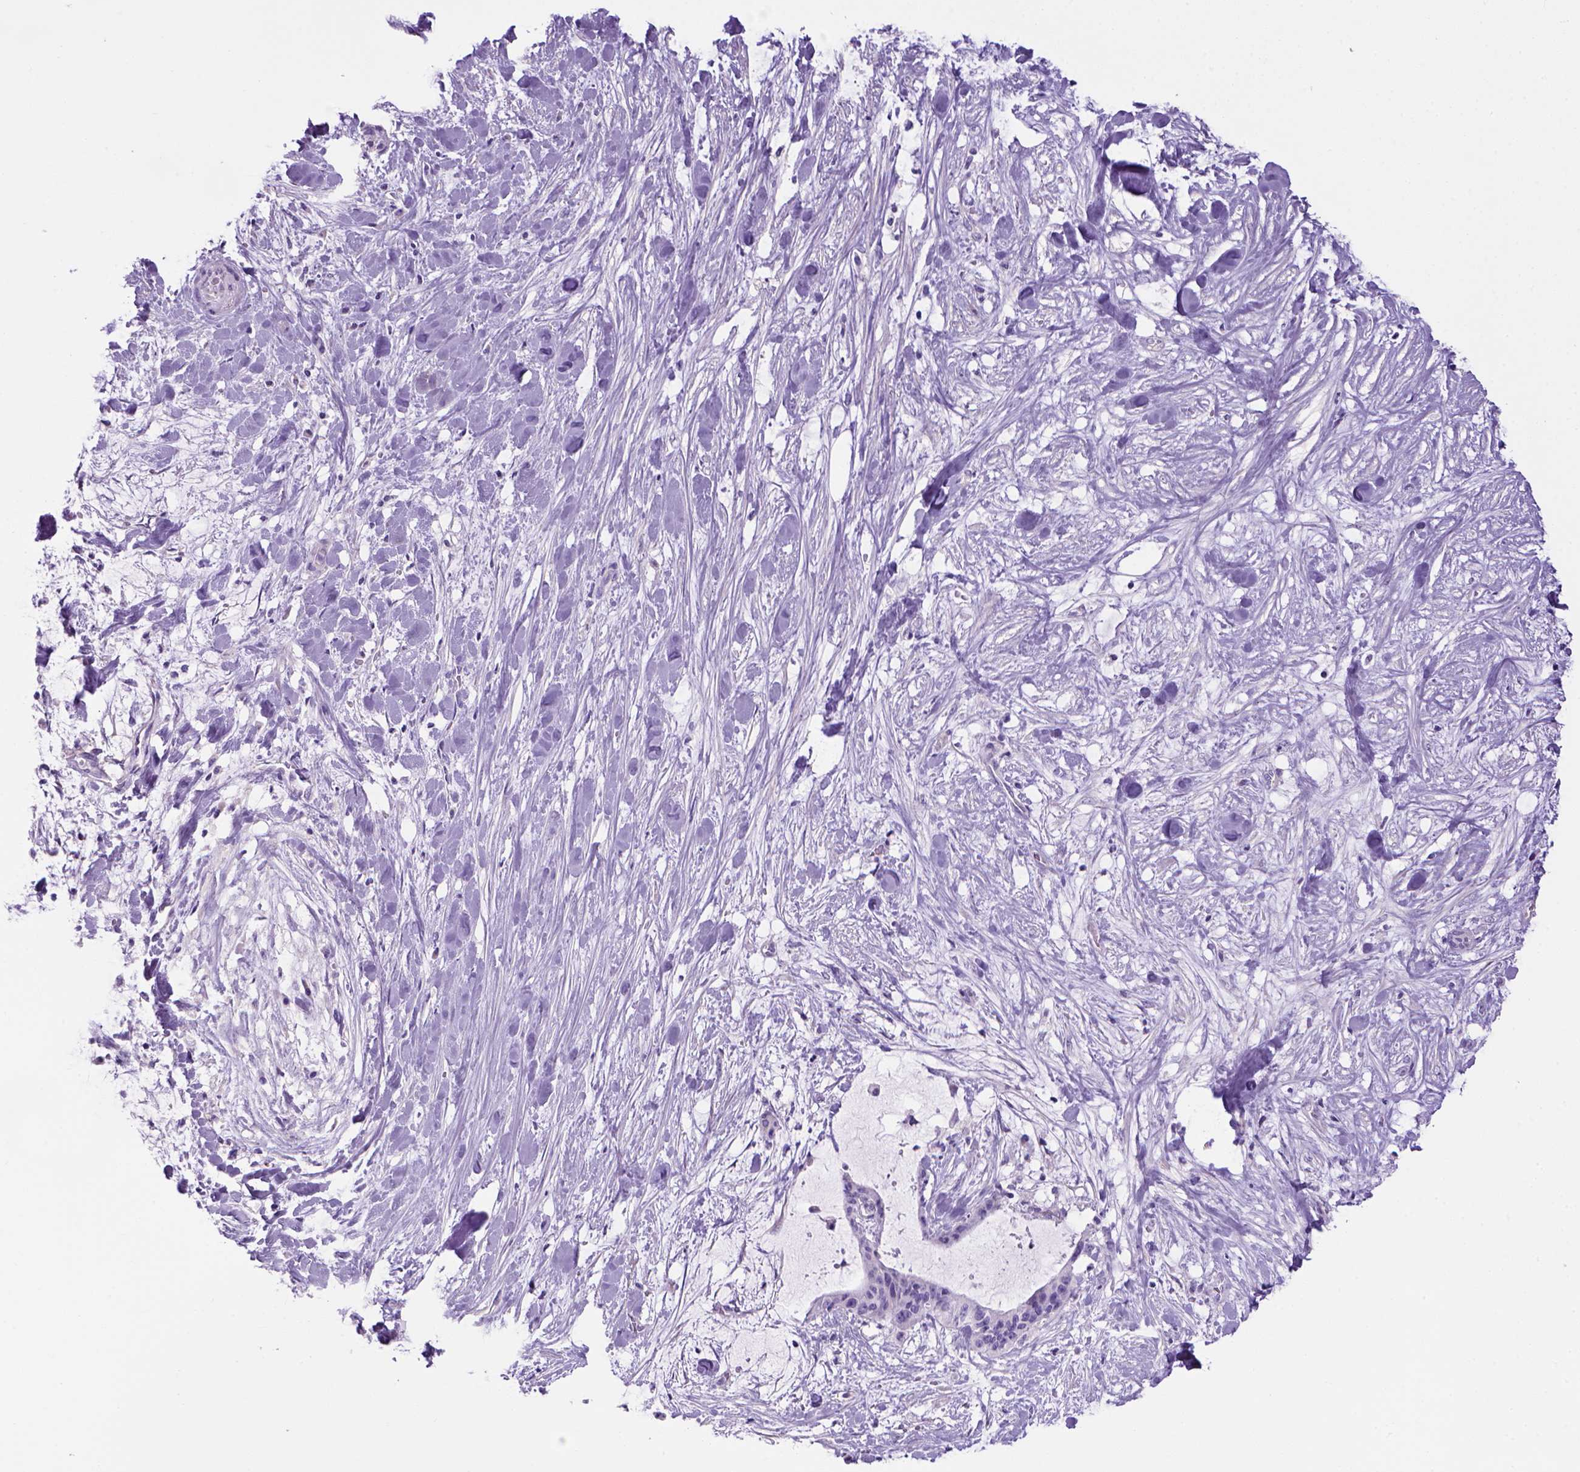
{"staining": {"intensity": "negative", "quantity": "none", "location": "none"}, "tissue": "liver cancer", "cell_type": "Tumor cells", "image_type": "cancer", "snomed": [{"axis": "morphology", "description": "Cholangiocarcinoma"}, {"axis": "topography", "description": "Liver"}], "caption": "Tumor cells are negative for brown protein staining in cholangiocarcinoma (liver). (DAB (3,3'-diaminobenzidine) immunohistochemistry with hematoxylin counter stain).", "gene": "ARHGEF33", "patient": {"sex": "female", "age": 73}}